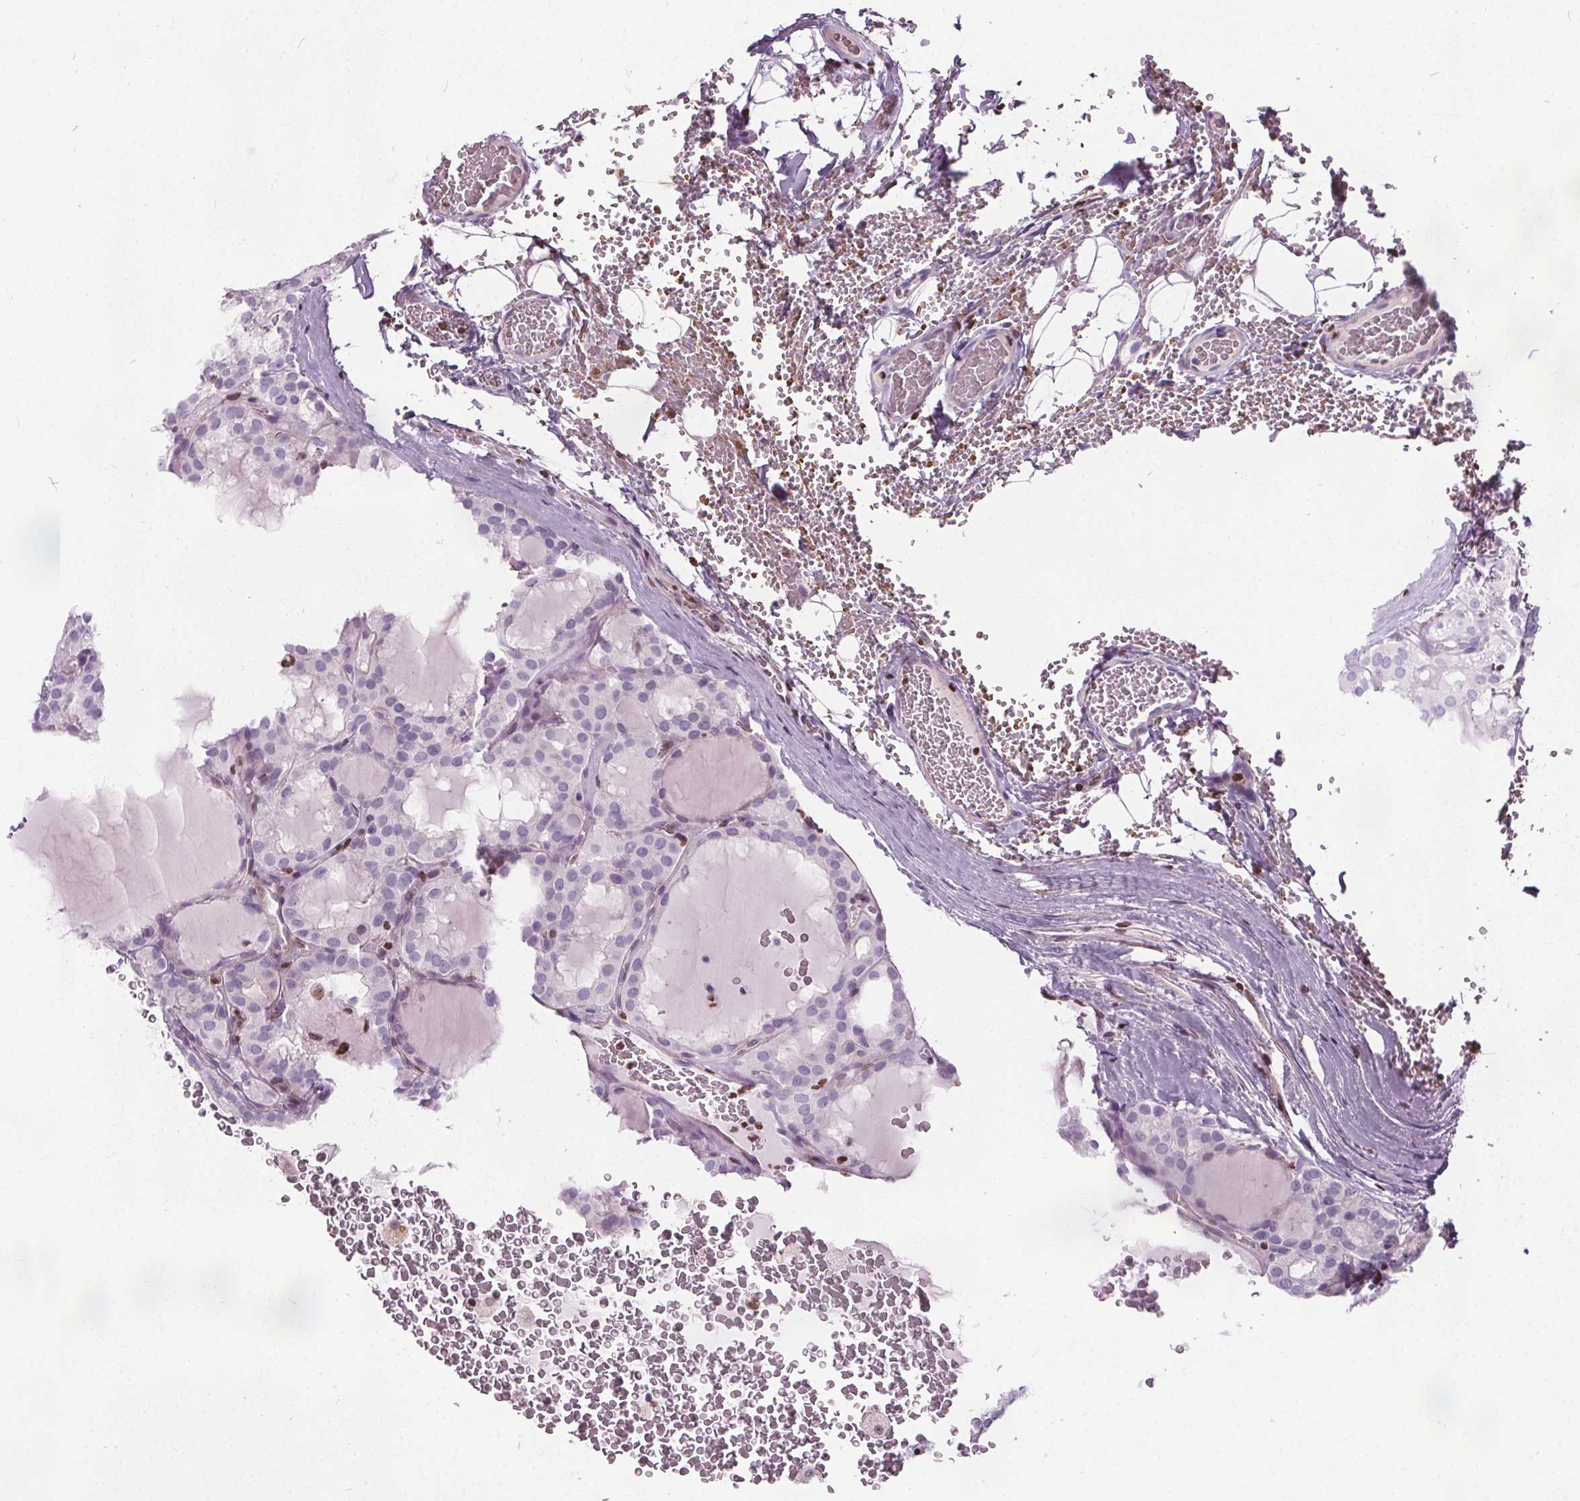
{"staining": {"intensity": "negative", "quantity": "none", "location": "none"}, "tissue": "thyroid cancer", "cell_type": "Tumor cells", "image_type": "cancer", "snomed": [{"axis": "morphology", "description": "Papillary adenocarcinoma, NOS"}, {"axis": "topography", "description": "Thyroid gland"}], "caption": "Thyroid papillary adenocarcinoma stained for a protein using IHC demonstrates no positivity tumor cells.", "gene": "ISLR2", "patient": {"sex": "male", "age": 20}}